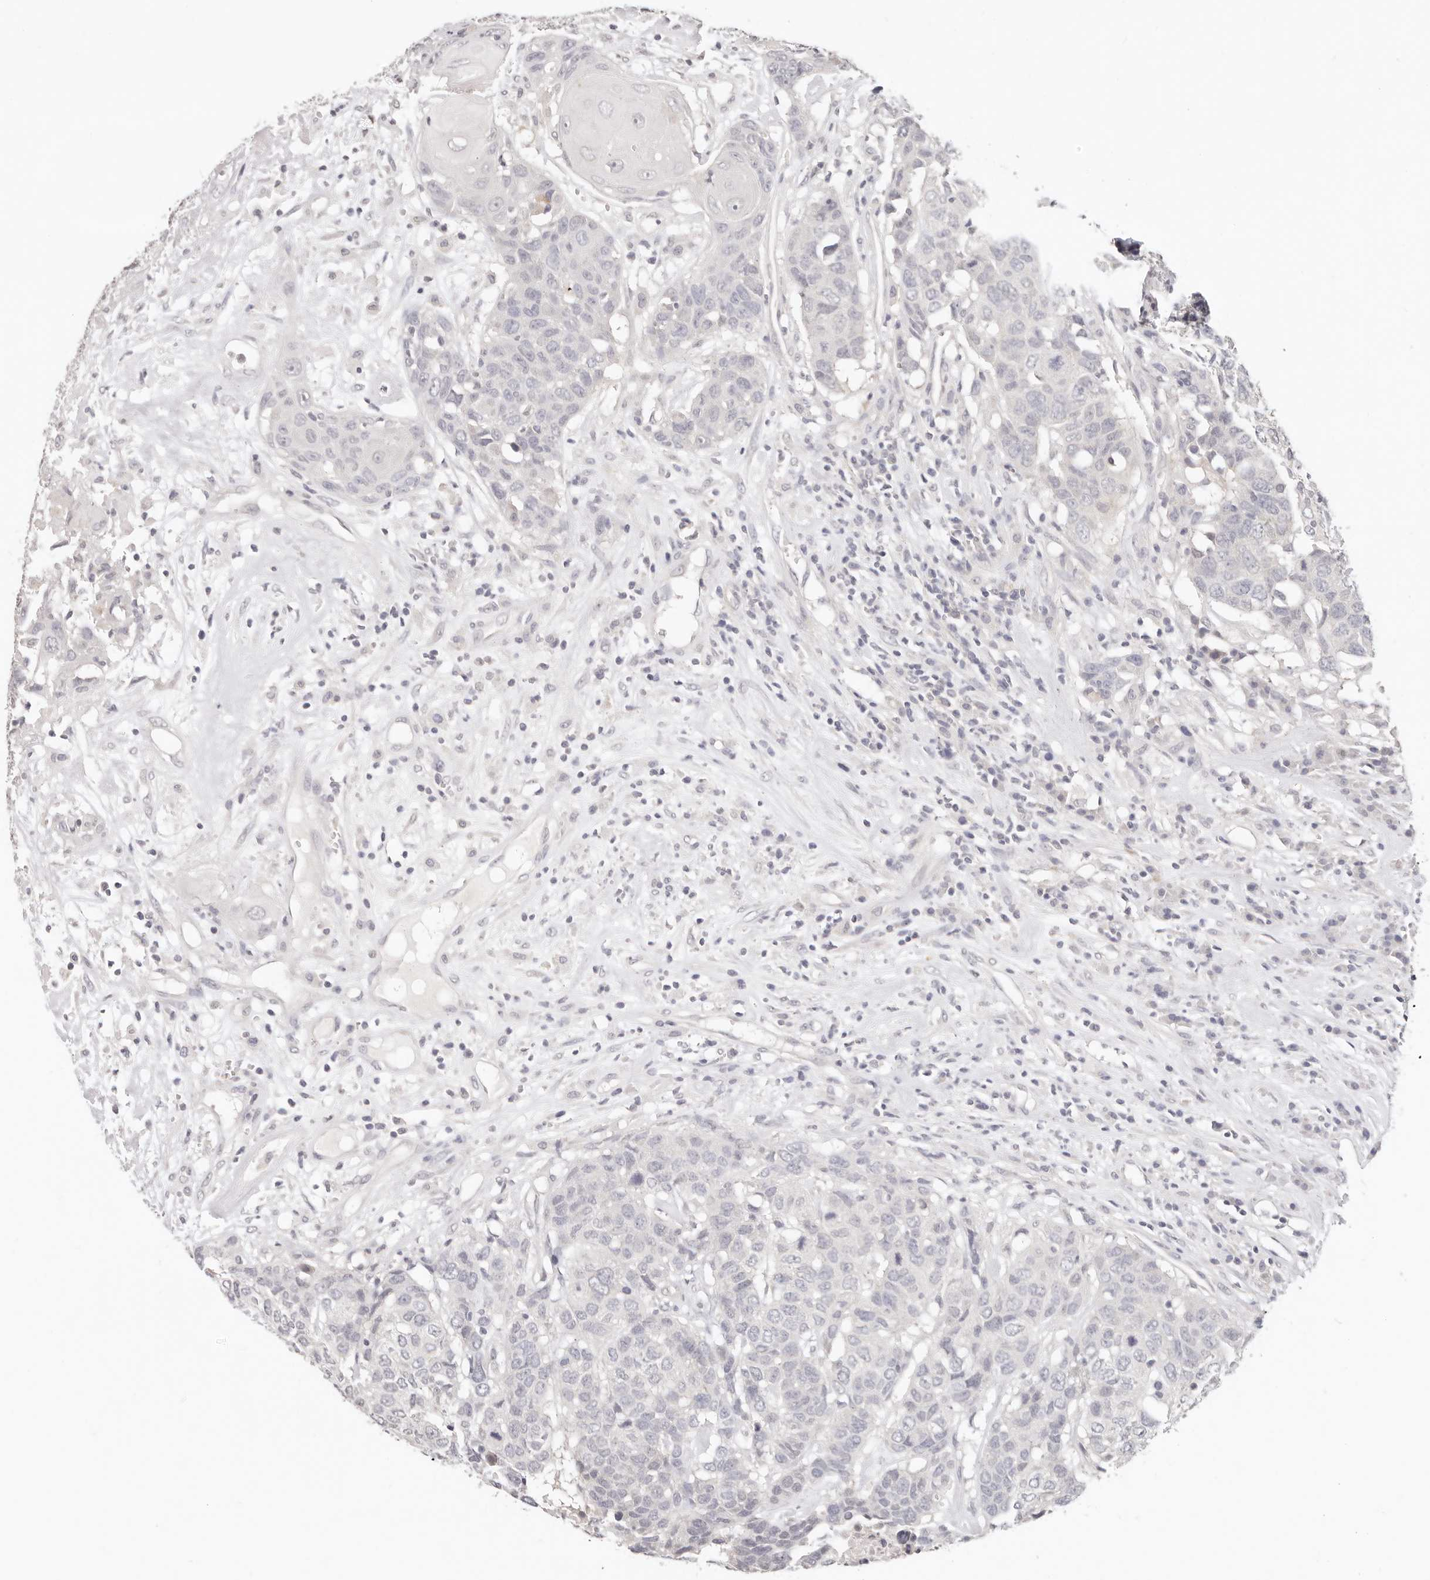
{"staining": {"intensity": "negative", "quantity": "none", "location": "none"}, "tissue": "head and neck cancer", "cell_type": "Tumor cells", "image_type": "cancer", "snomed": [{"axis": "morphology", "description": "Squamous cell carcinoma, NOS"}, {"axis": "topography", "description": "Head-Neck"}], "caption": "DAB (3,3'-diaminobenzidine) immunohistochemical staining of human head and neck squamous cell carcinoma exhibits no significant staining in tumor cells.", "gene": "GGPS1", "patient": {"sex": "male", "age": 66}}